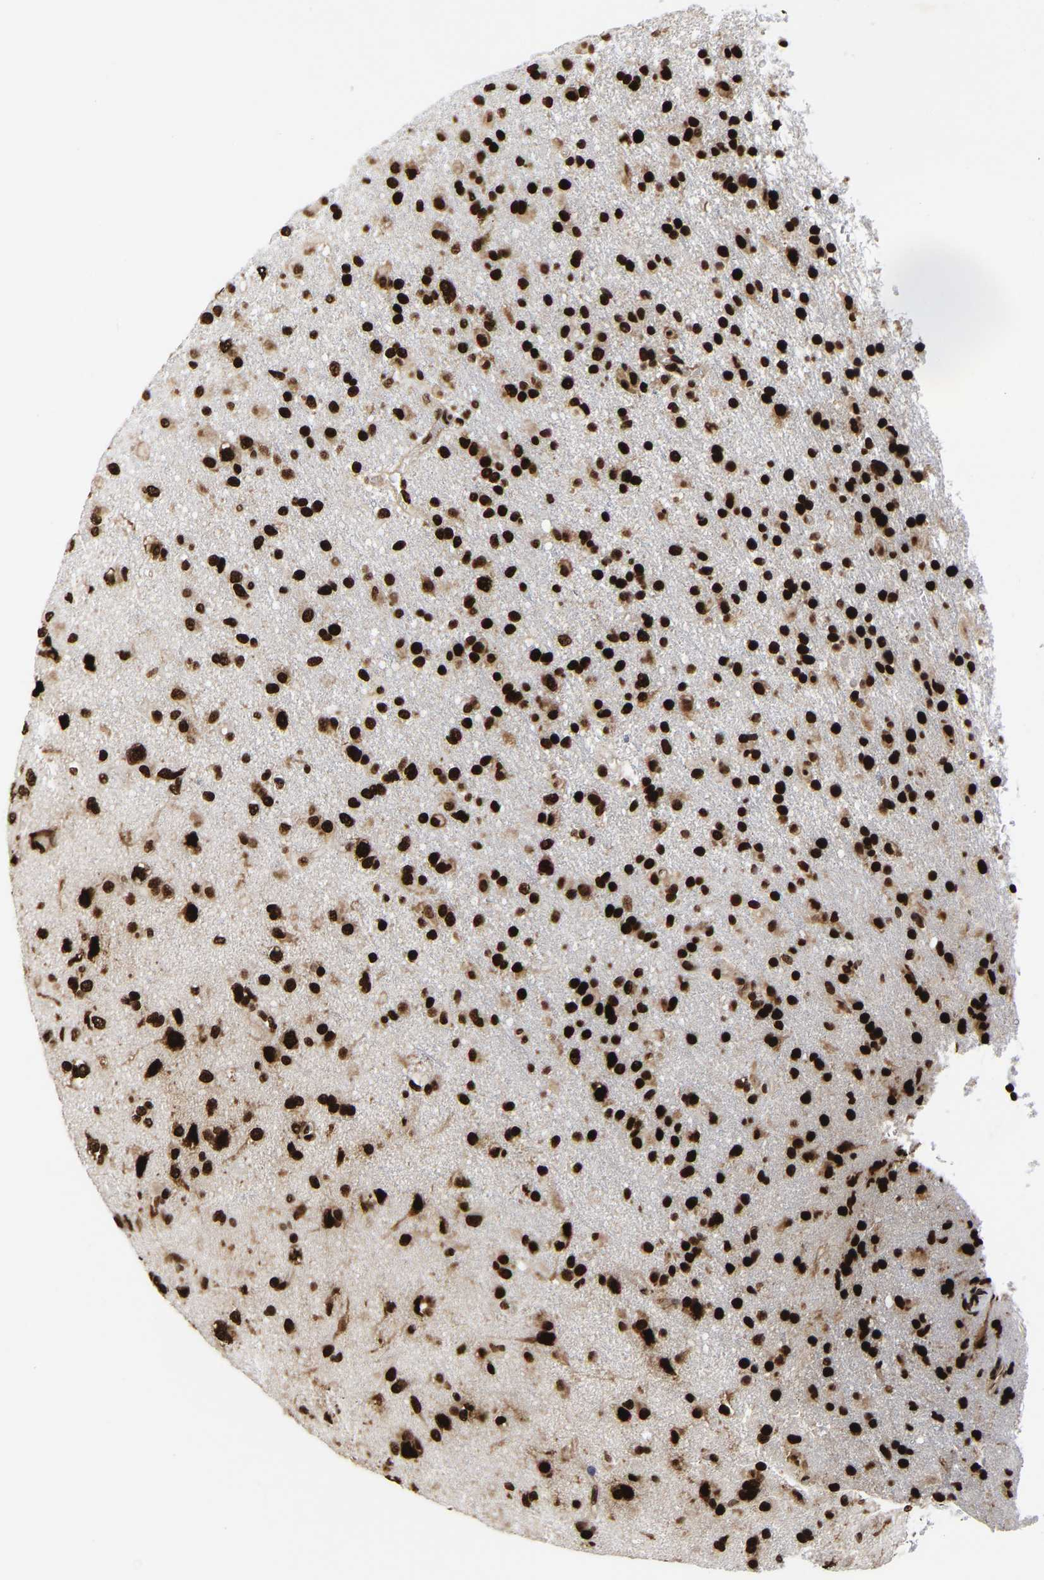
{"staining": {"intensity": "strong", "quantity": ">75%", "location": "nuclear"}, "tissue": "glioma", "cell_type": "Tumor cells", "image_type": "cancer", "snomed": [{"axis": "morphology", "description": "Glioma, malignant, Low grade"}, {"axis": "topography", "description": "Brain"}], "caption": "The micrograph demonstrates staining of malignant glioma (low-grade), revealing strong nuclear protein staining (brown color) within tumor cells.", "gene": "PSIP1", "patient": {"sex": "male", "age": 65}}